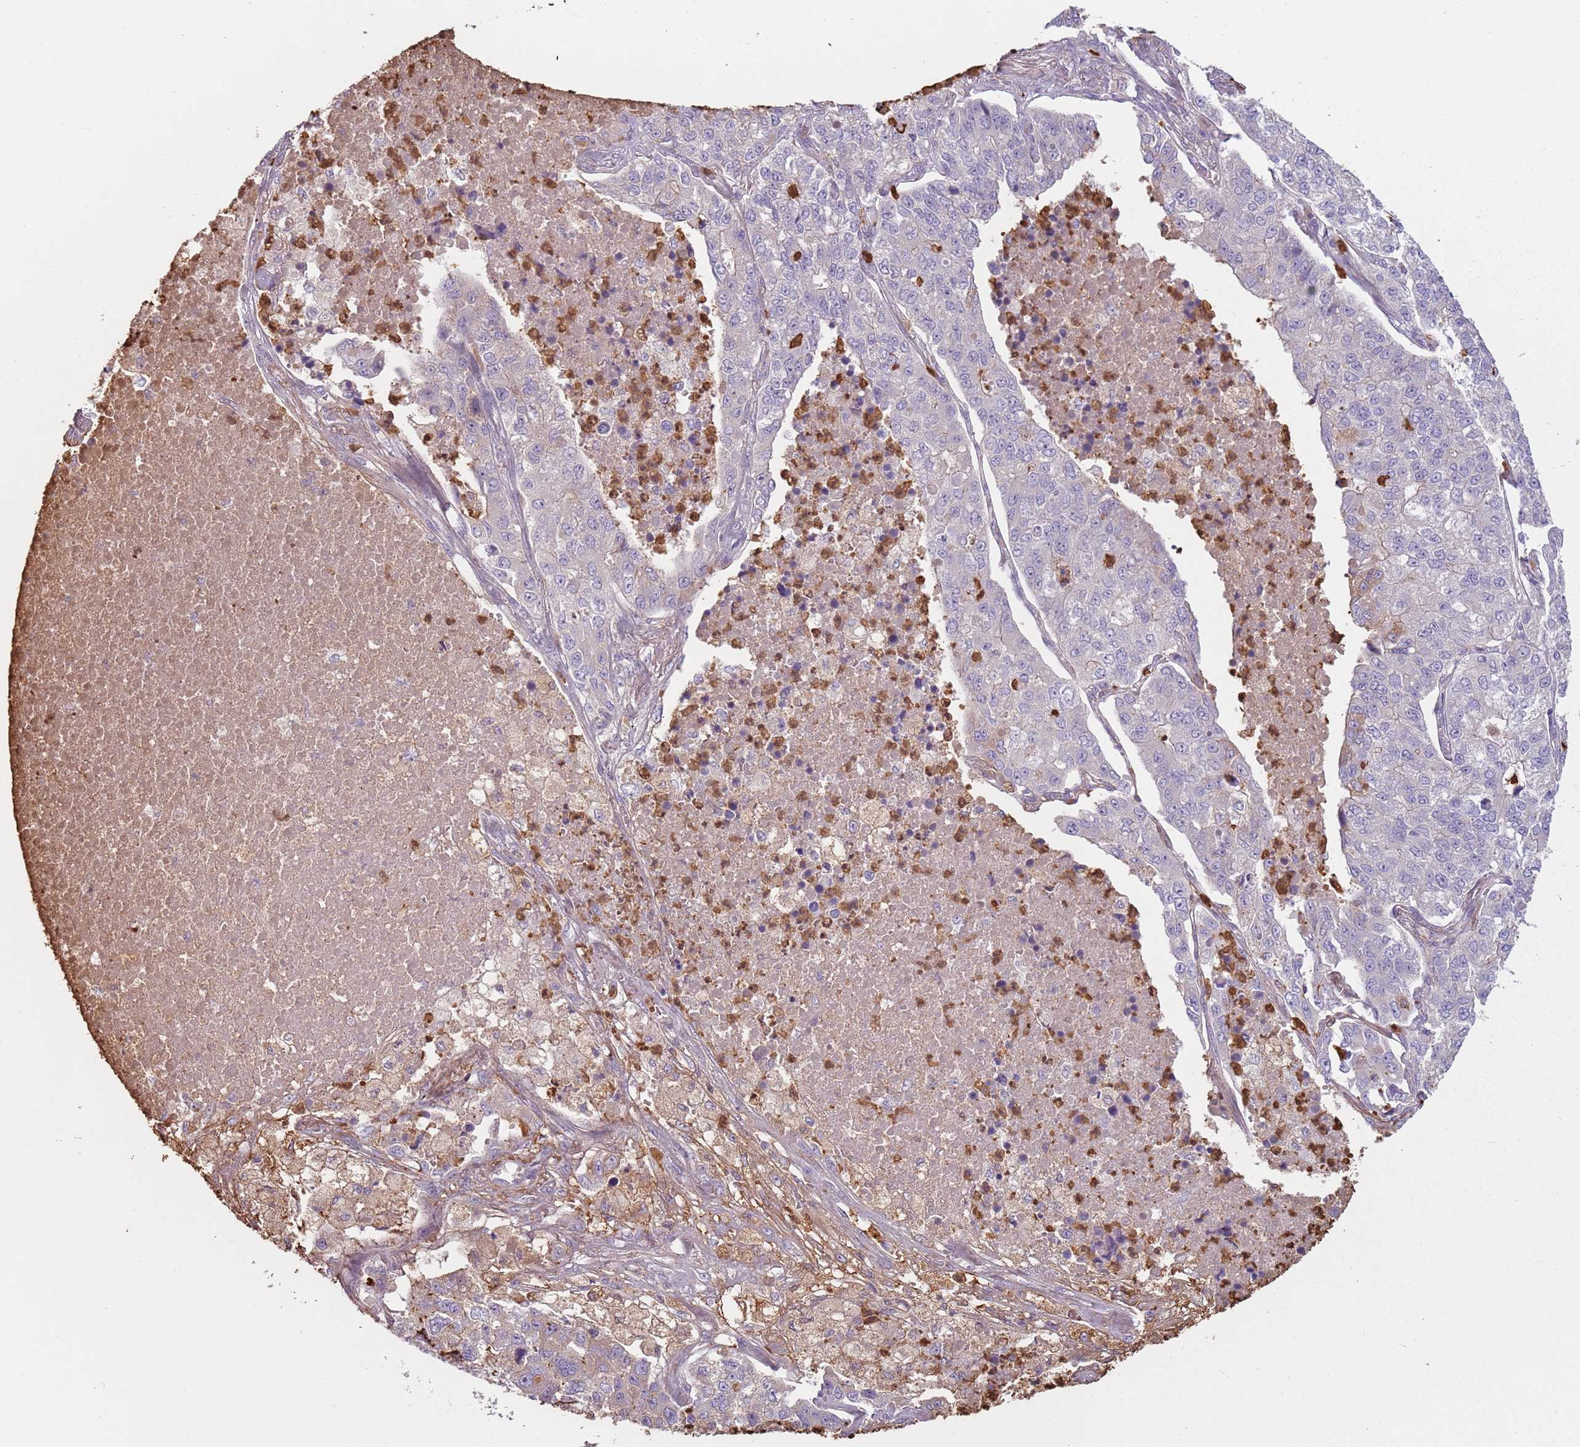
{"staining": {"intensity": "negative", "quantity": "none", "location": "none"}, "tissue": "lung cancer", "cell_type": "Tumor cells", "image_type": "cancer", "snomed": [{"axis": "morphology", "description": "Adenocarcinoma, NOS"}, {"axis": "topography", "description": "Lung"}], "caption": "A micrograph of human lung cancer (adenocarcinoma) is negative for staining in tumor cells.", "gene": "SPAG4", "patient": {"sex": "male", "age": 49}}